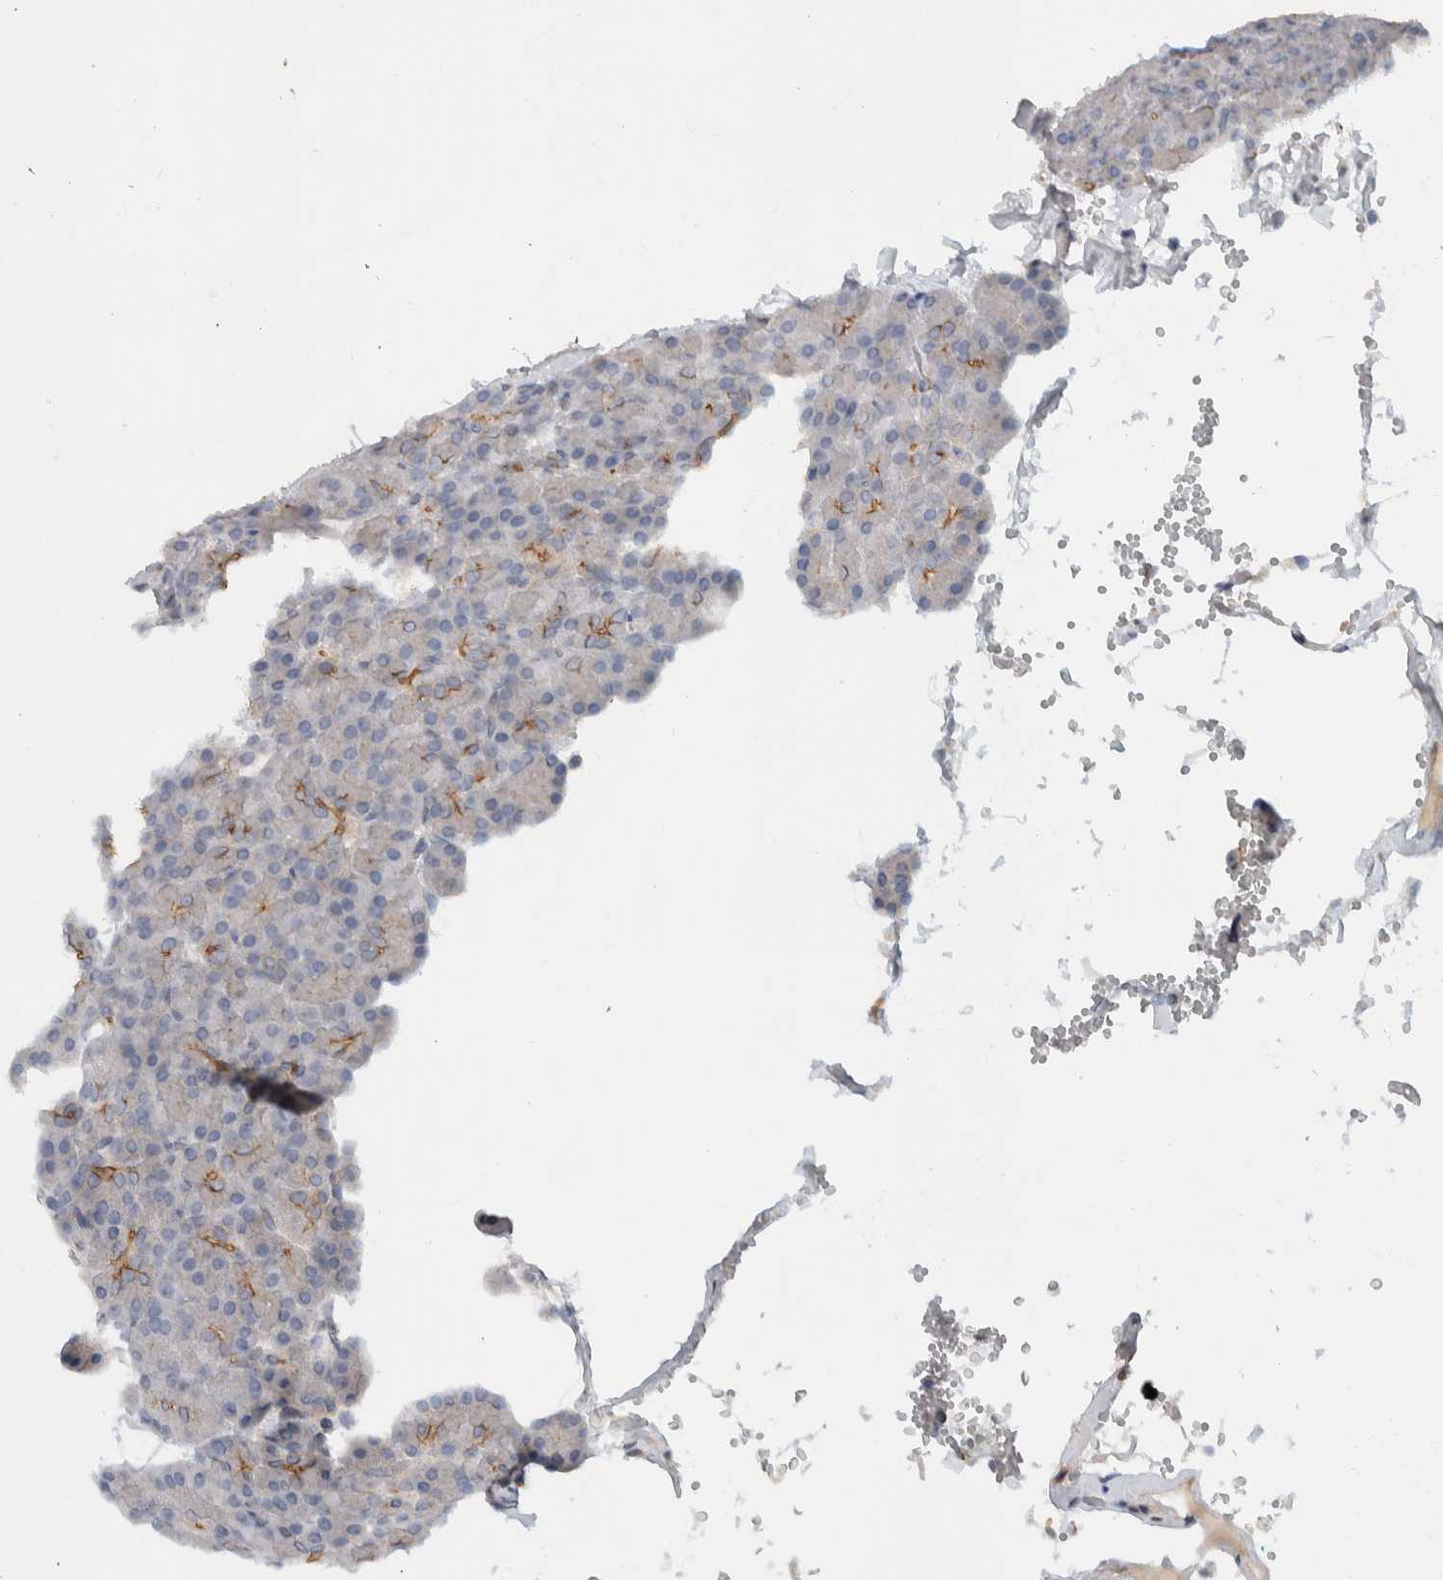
{"staining": {"intensity": "weak", "quantity": "25%-75%", "location": "cytoplasmic/membranous"}, "tissue": "pancreas", "cell_type": "Exocrine glandular cells", "image_type": "normal", "snomed": [{"axis": "morphology", "description": "Normal tissue, NOS"}, {"axis": "topography", "description": "Pancreas"}], "caption": "A low amount of weak cytoplasmic/membranous staining is seen in approximately 25%-75% of exocrine glandular cells in unremarkable pancreas. (Brightfield microscopy of DAB IHC at high magnification).", "gene": "MPRIP", "patient": {"sex": "female", "age": 43}}